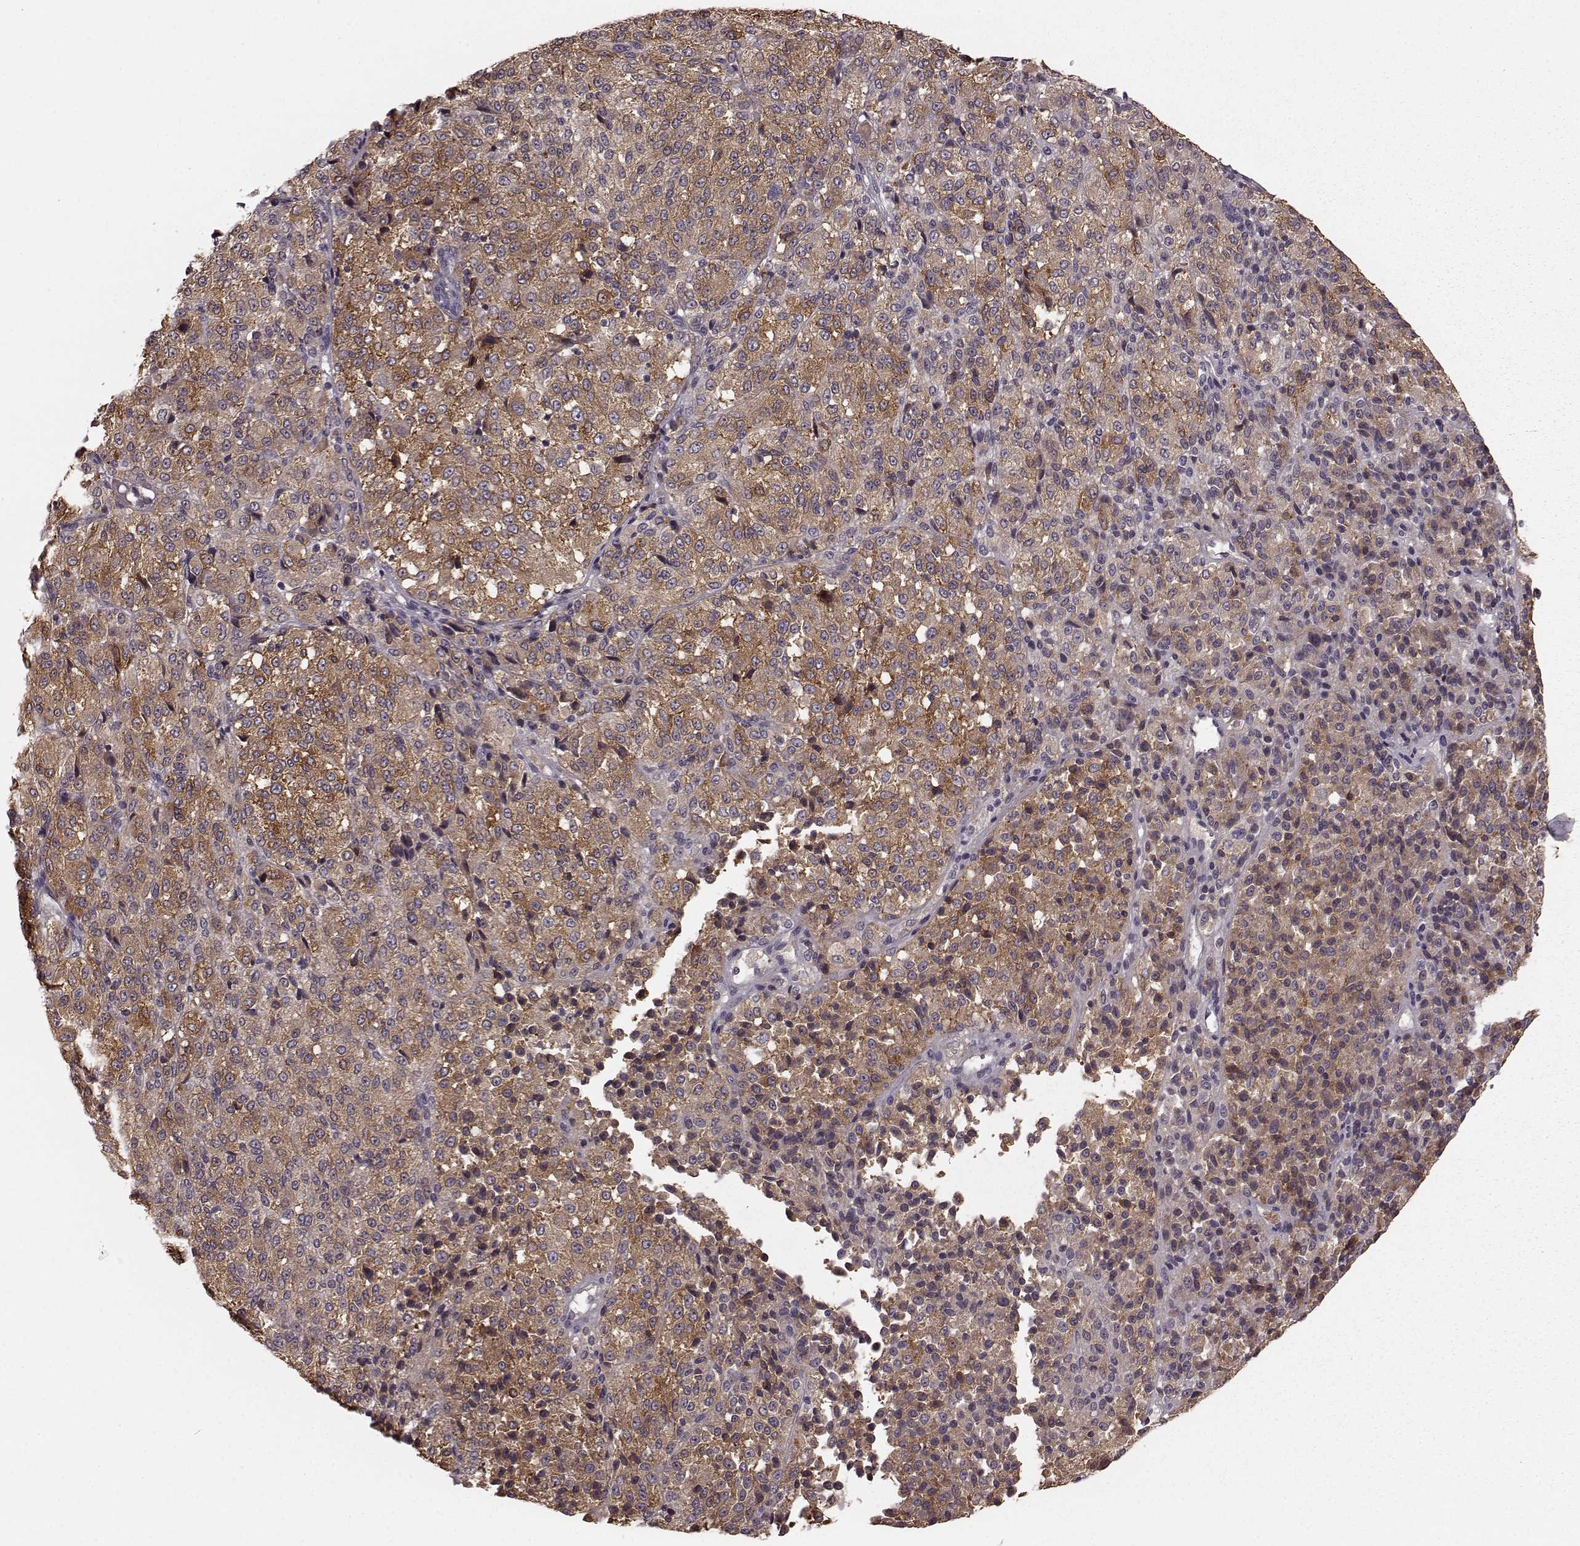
{"staining": {"intensity": "moderate", "quantity": ">75%", "location": "cytoplasmic/membranous"}, "tissue": "melanoma", "cell_type": "Tumor cells", "image_type": "cancer", "snomed": [{"axis": "morphology", "description": "Malignant melanoma, Metastatic site"}, {"axis": "topography", "description": "Brain"}], "caption": "Immunohistochemical staining of melanoma exhibits medium levels of moderate cytoplasmic/membranous expression in about >75% of tumor cells.", "gene": "PLCB4", "patient": {"sex": "female", "age": 56}}